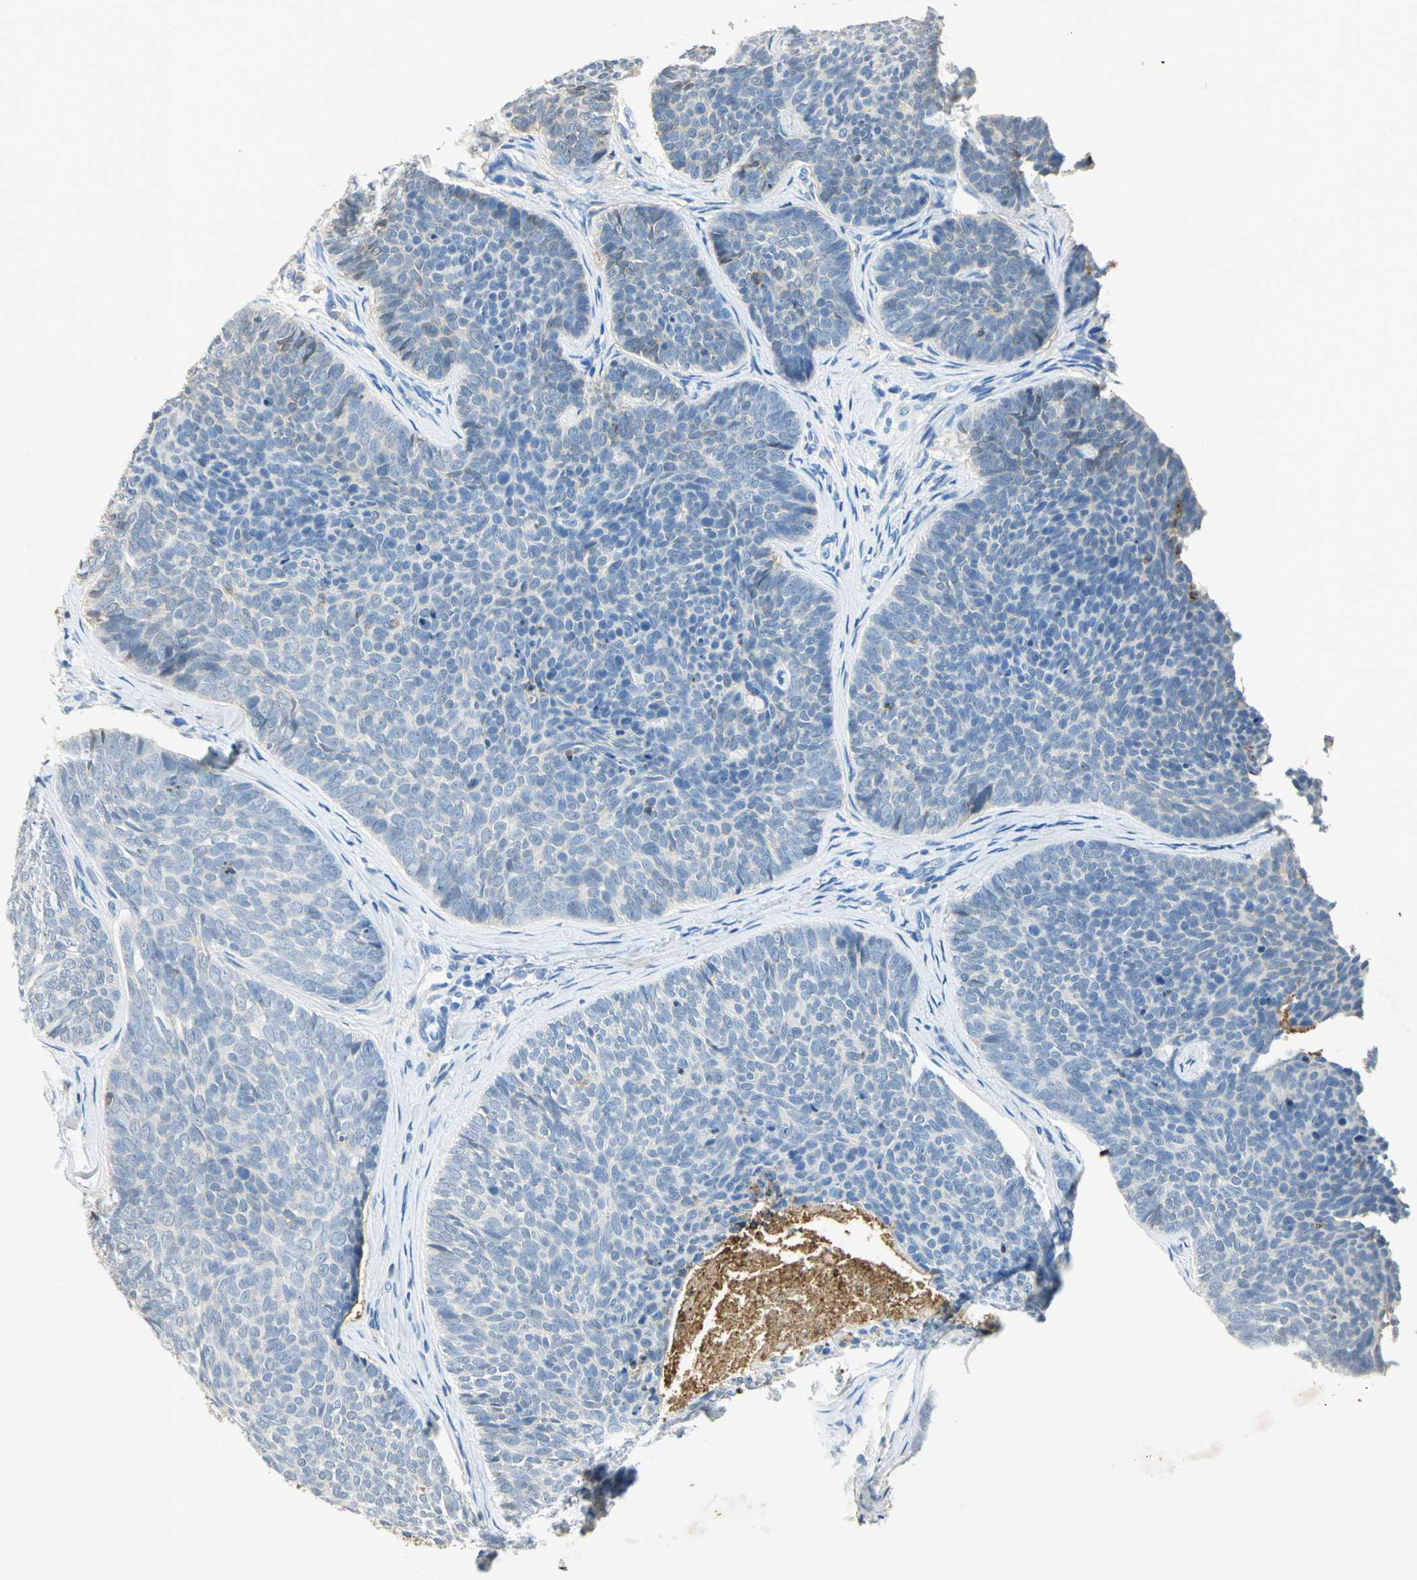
{"staining": {"intensity": "negative", "quantity": "none", "location": "none"}, "tissue": "skin cancer", "cell_type": "Tumor cells", "image_type": "cancer", "snomed": [{"axis": "morphology", "description": "Normal tissue, NOS"}, {"axis": "morphology", "description": "Basal cell carcinoma"}, {"axis": "topography", "description": "Skin"}], "caption": "Tumor cells are negative for protein expression in human basal cell carcinoma (skin). Brightfield microscopy of IHC stained with DAB (3,3'-diaminobenzidine) (brown) and hematoxylin (blue), captured at high magnification.", "gene": "ANXA4", "patient": {"sex": "female", "age": 69}}